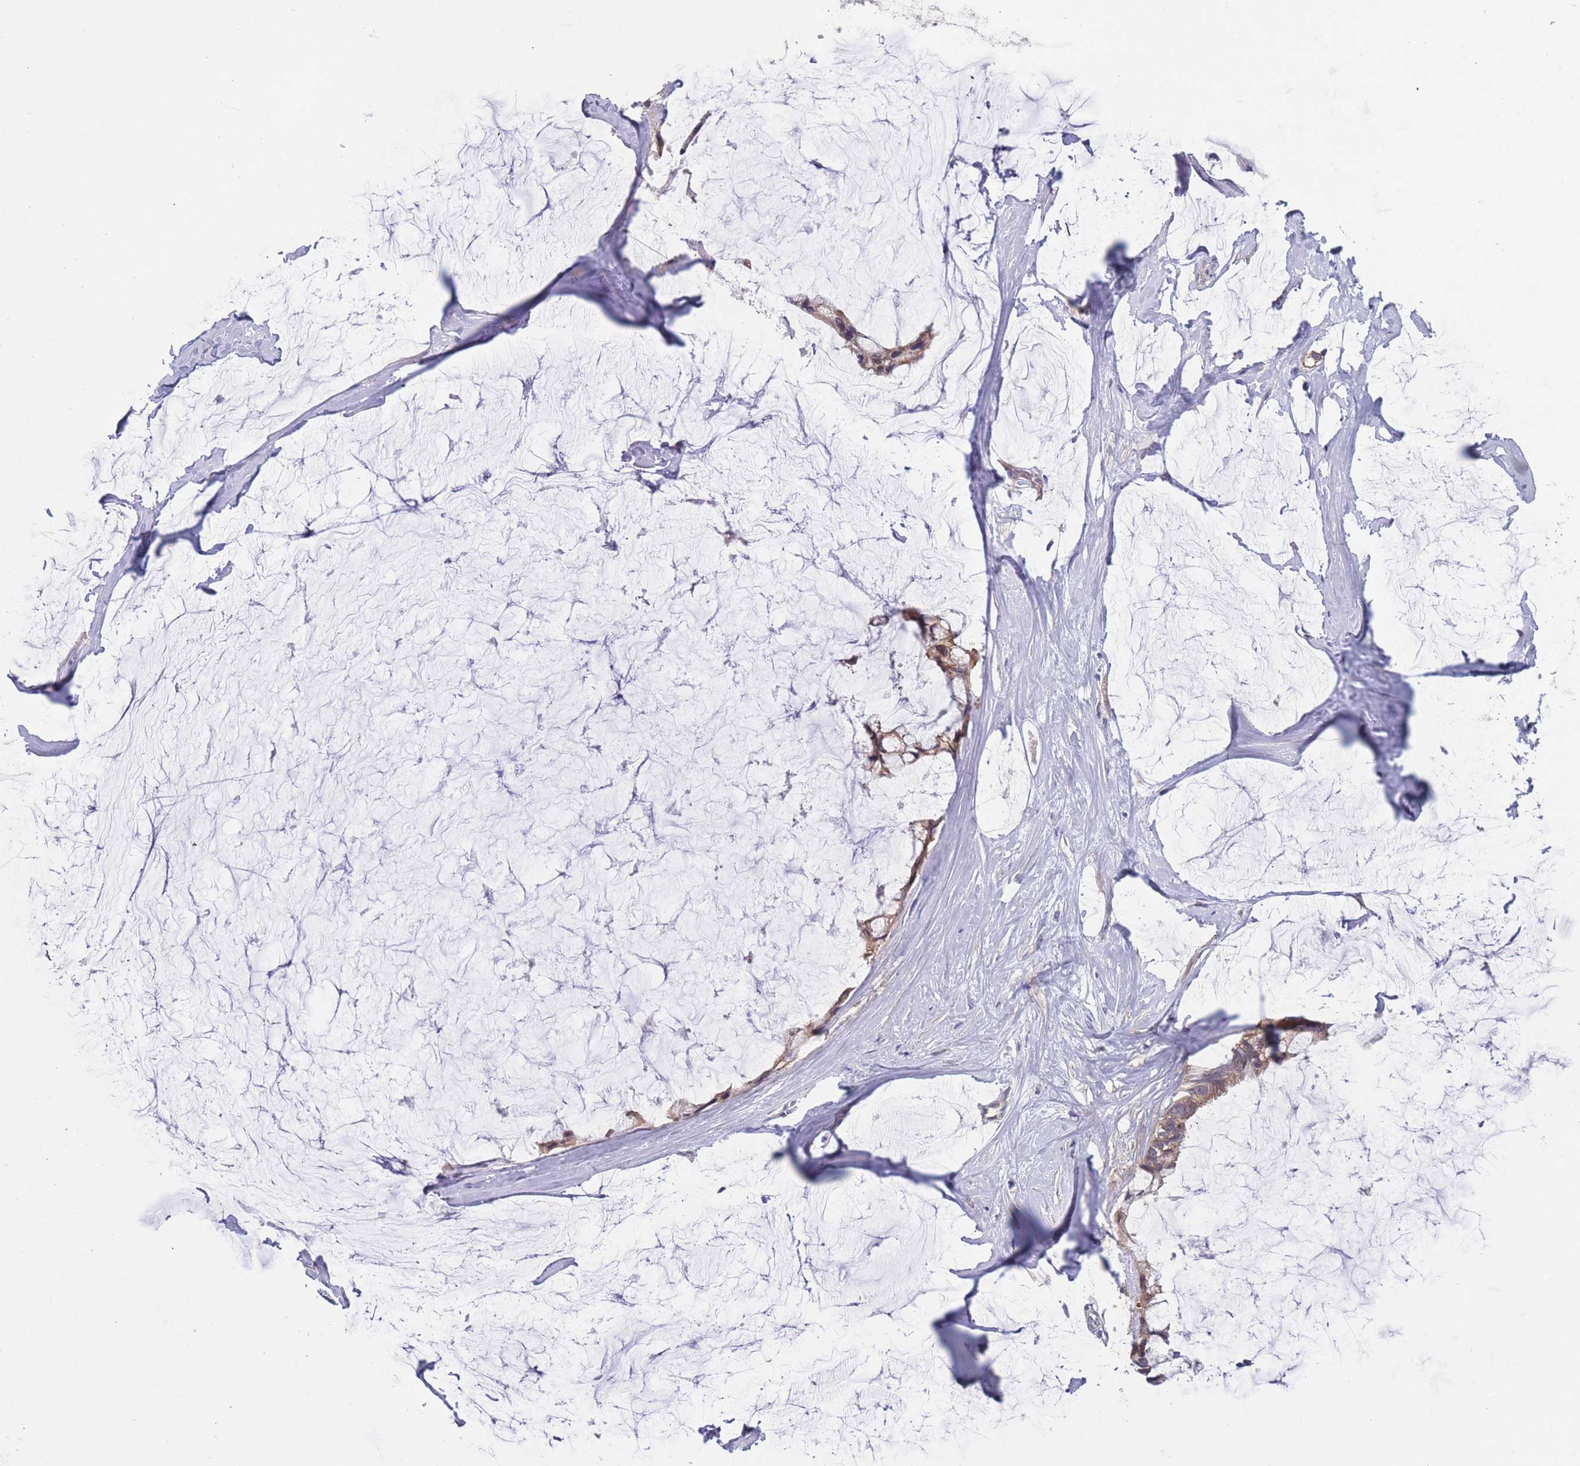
{"staining": {"intensity": "weak", "quantity": ">75%", "location": "cytoplasmic/membranous"}, "tissue": "ovarian cancer", "cell_type": "Tumor cells", "image_type": "cancer", "snomed": [{"axis": "morphology", "description": "Cystadenocarcinoma, mucinous, NOS"}, {"axis": "topography", "description": "Ovary"}], "caption": "Ovarian cancer (mucinous cystadenocarcinoma) stained with immunohistochemistry exhibits weak cytoplasmic/membranous staining in about >75% of tumor cells.", "gene": "UBE2N", "patient": {"sex": "female", "age": 39}}